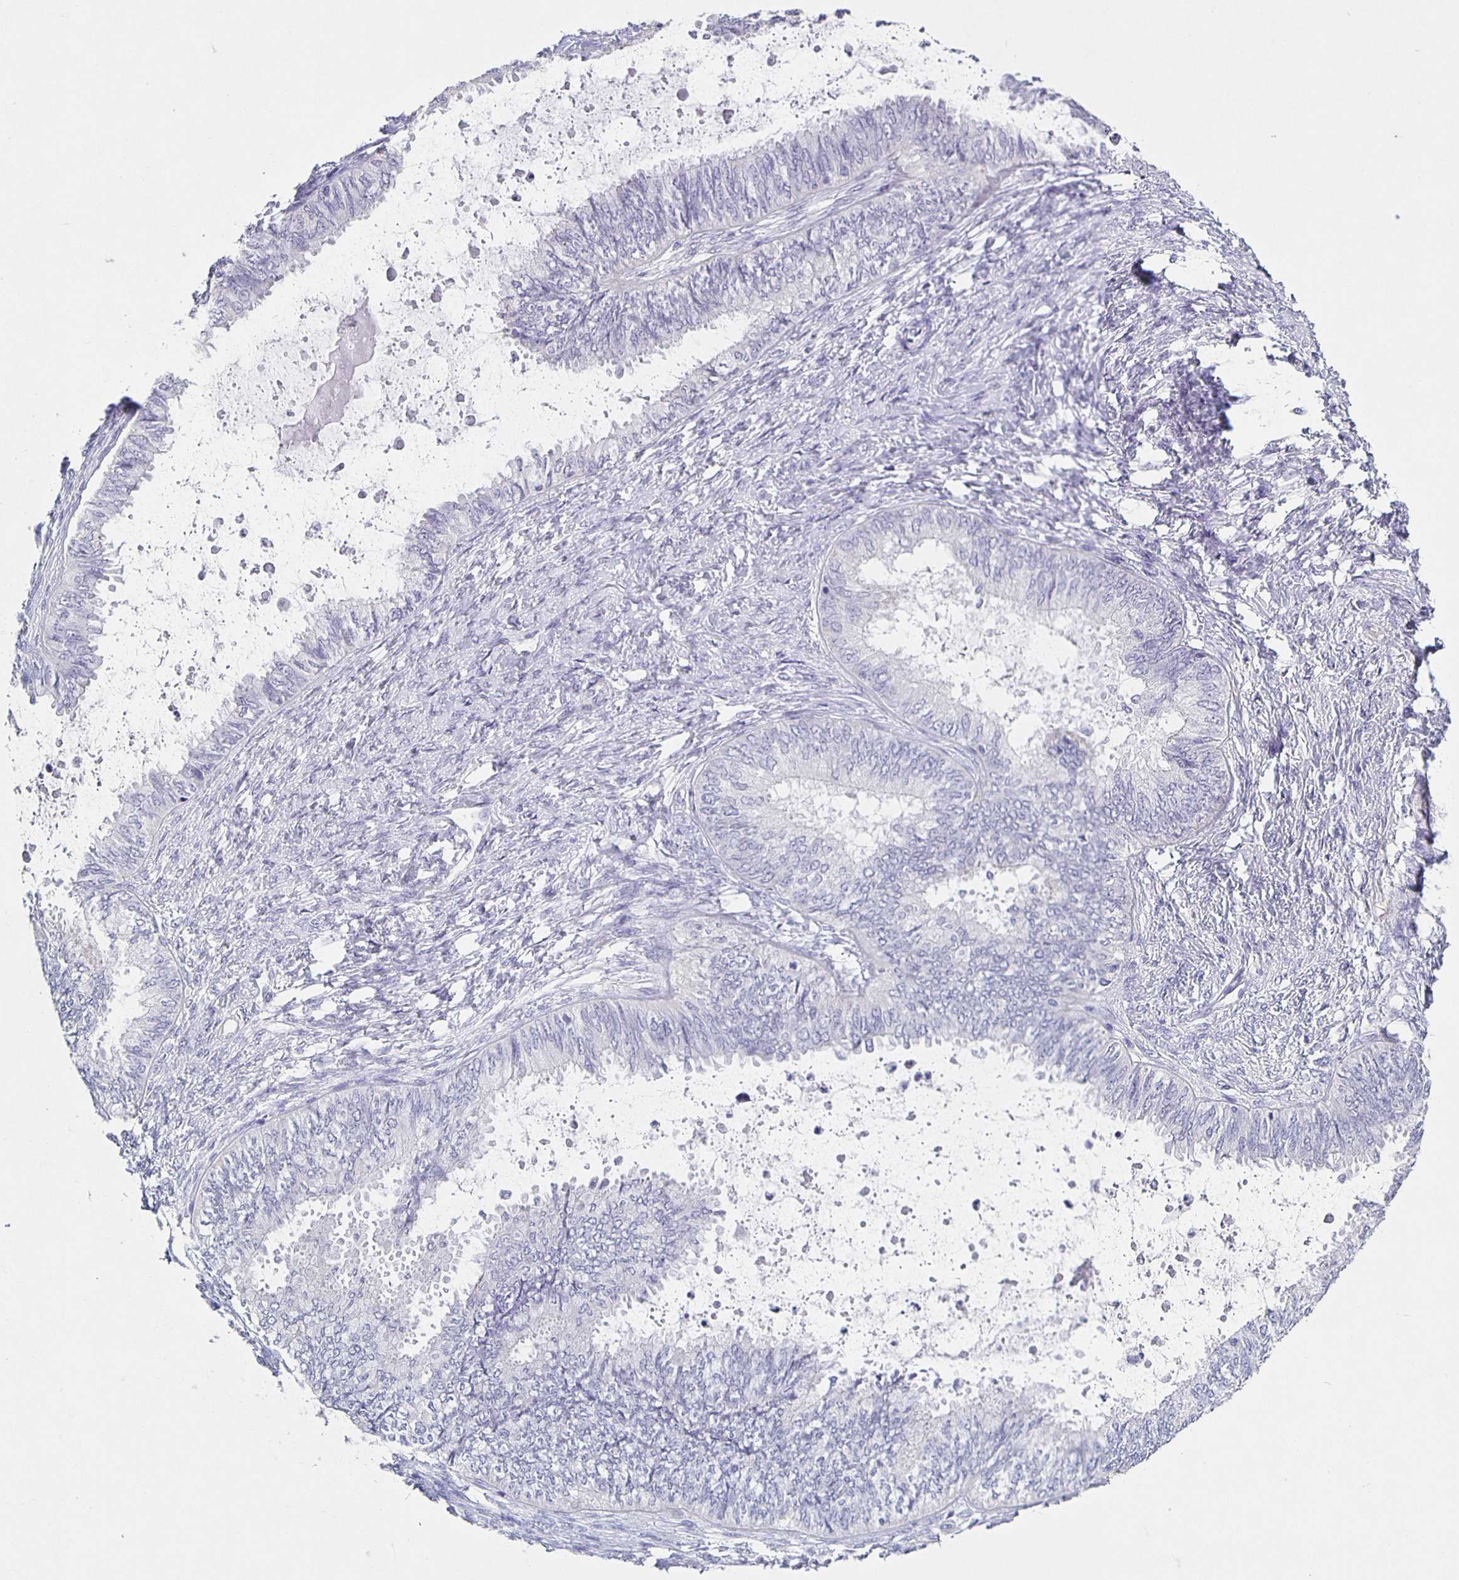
{"staining": {"intensity": "negative", "quantity": "none", "location": "none"}, "tissue": "ovarian cancer", "cell_type": "Tumor cells", "image_type": "cancer", "snomed": [{"axis": "morphology", "description": "Carcinoma, endometroid"}, {"axis": "topography", "description": "Ovary"}], "caption": "This photomicrograph is of ovarian endometroid carcinoma stained with IHC to label a protein in brown with the nuclei are counter-stained blue. There is no positivity in tumor cells. The staining was performed using DAB (3,3'-diaminobenzidine) to visualize the protein expression in brown, while the nuclei were stained in blue with hematoxylin (Magnification: 20x).", "gene": "CARNS1", "patient": {"sex": "female", "age": 70}}